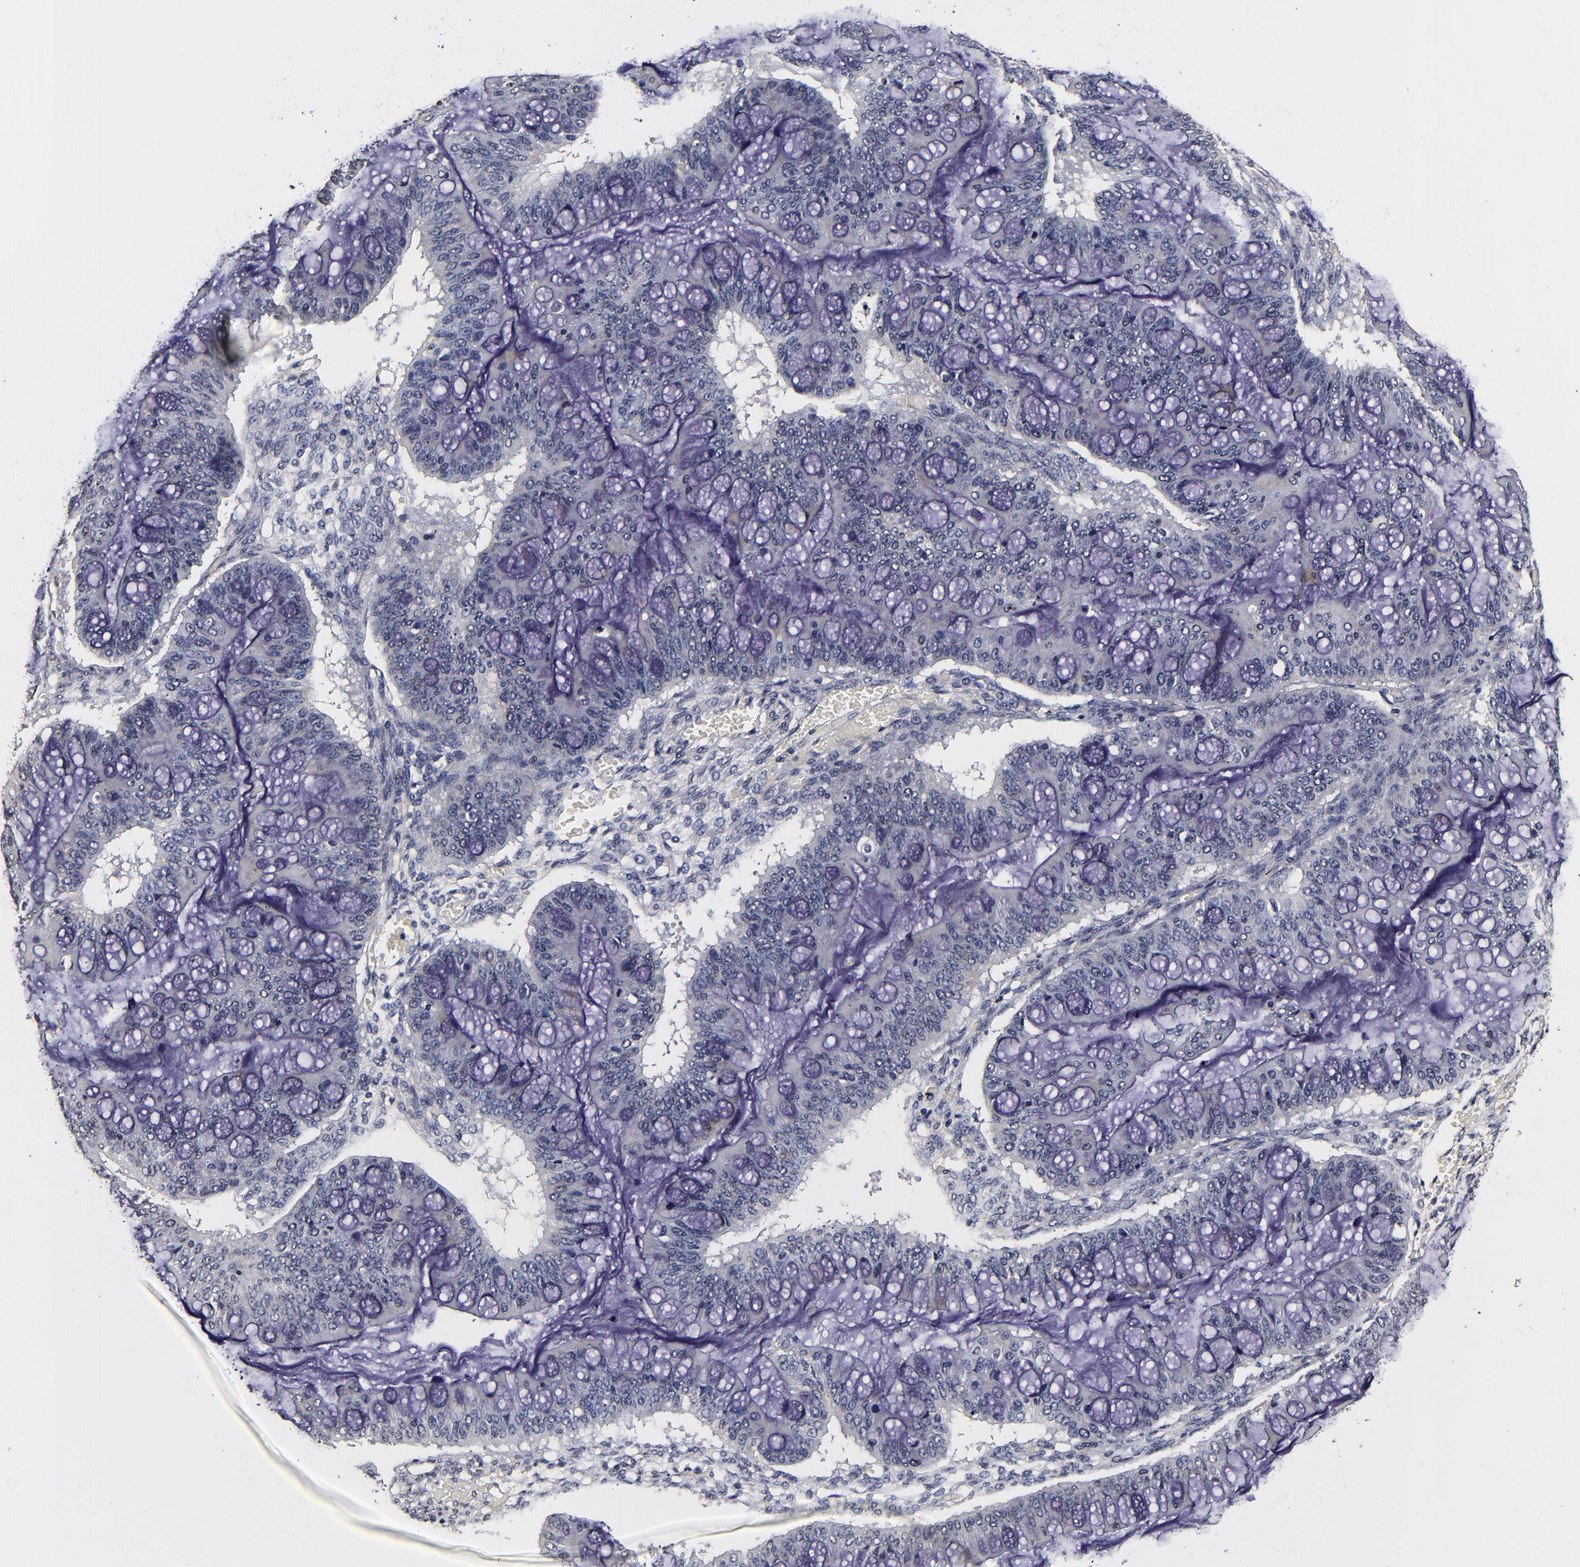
{"staining": {"intensity": "negative", "quantity": "none", "location": "none"}, "tissue": "ovarian cancer", "cell_type": "Tumor cells", "image_type": "cancer", "snomed": [{"axis": "morphology", "description": "Cystadenocarcinoma, mucinous, NOS"}, {"axis": "topography", "description": "Ovary"}], "caption": "Immunohistochemistry (IHC) photomicrograph of ovarian mucinous cystadenocarcinoma stained for a protein (brown), which exhibits no positivity in tumor cells.", "gene": "MMP15", "patient": {"sex": "female", "age": 73}}